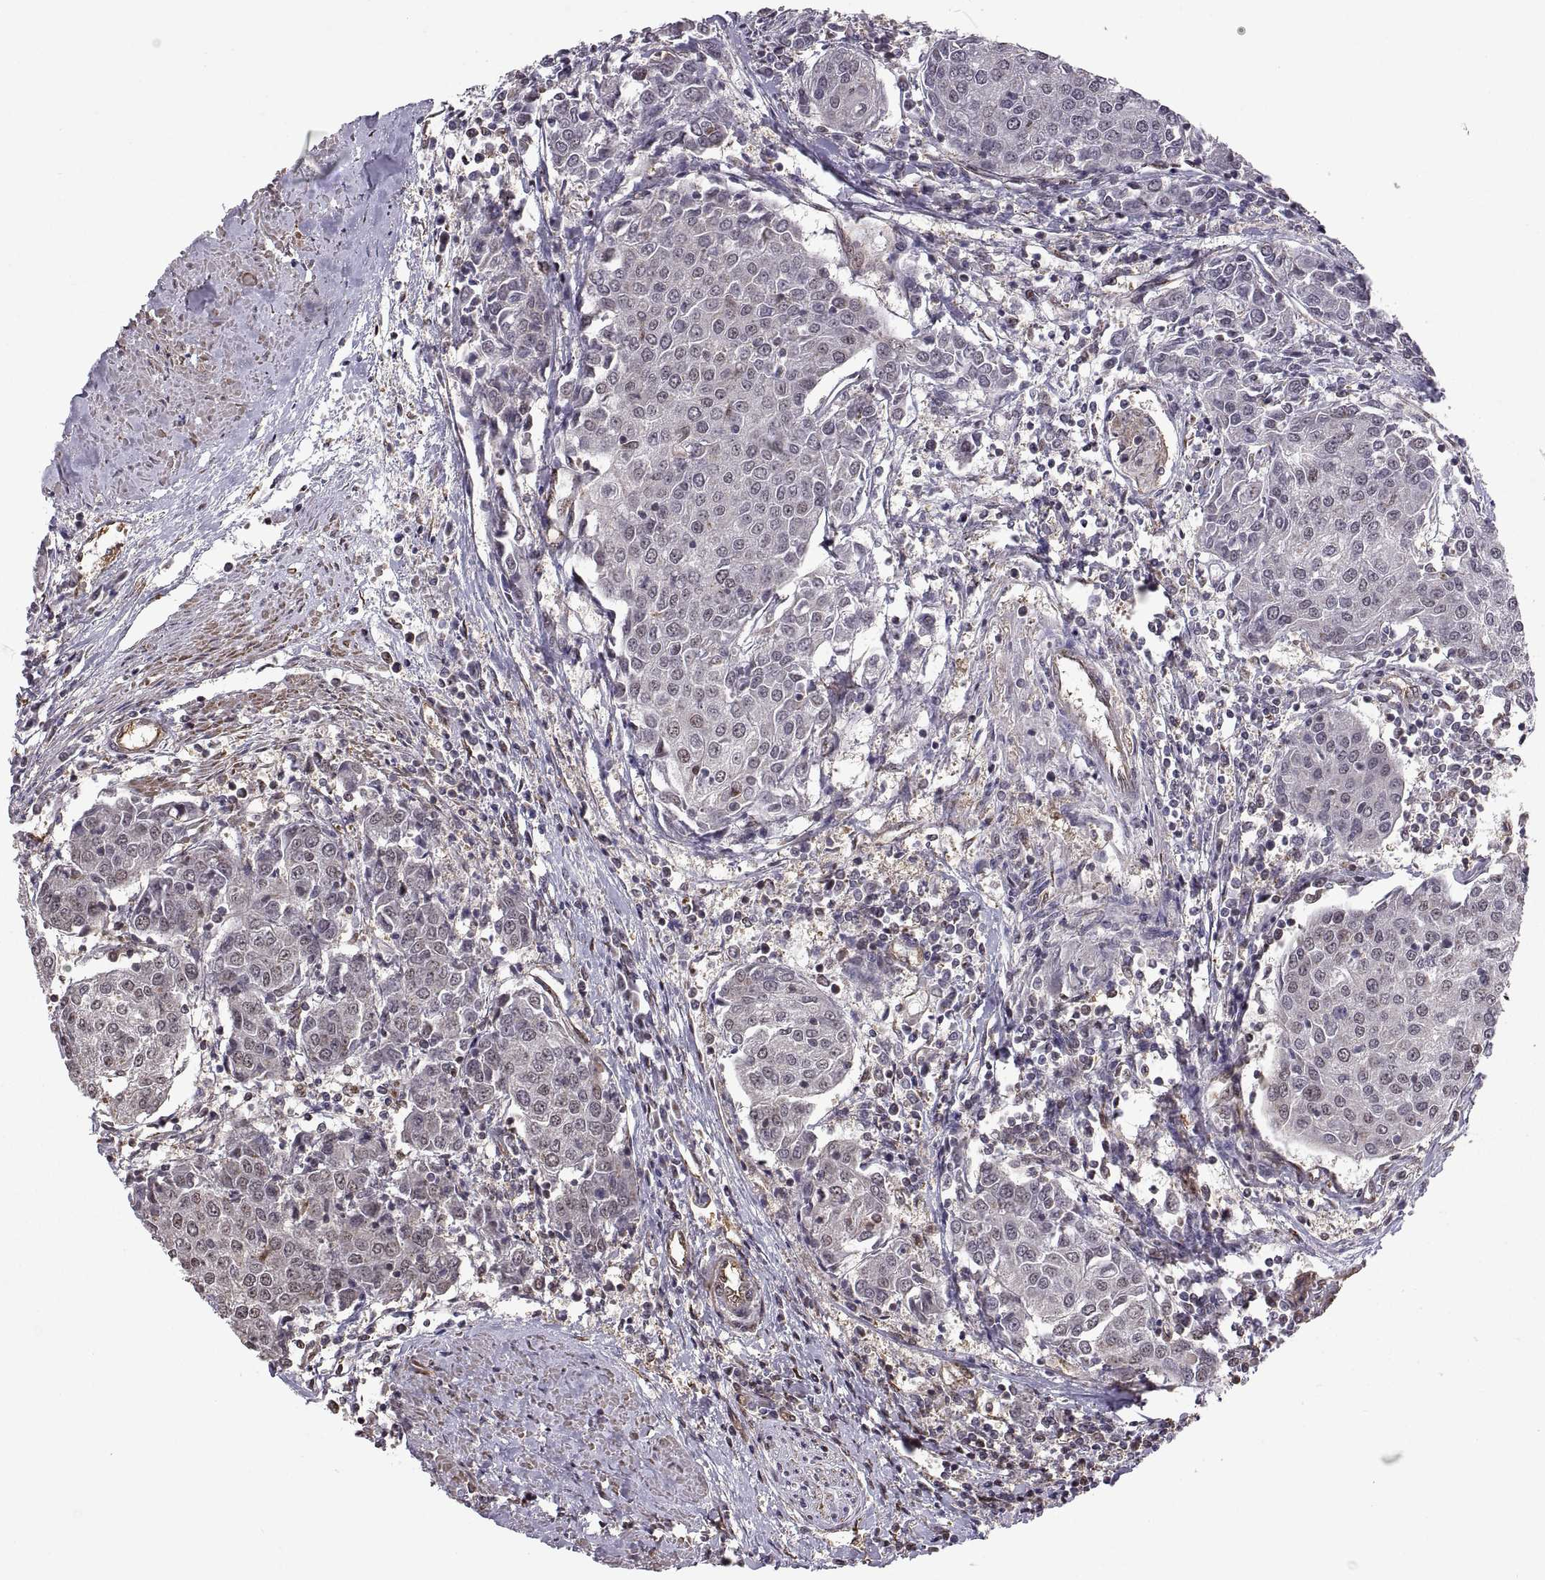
{"staining": {"intensity": "negative", "quantity": "none", "location": "none"}, "tissue": "urothelial cancer", "cell_type": "Tumor cells", "image_type": "cancer", "snomed": [{"axis": "morphology", "description": "Urothelial carcinoma, High grade"}, {"axis": "topography", "description": "Urinary bladder"}], "caption": "A high-resolution micrograph shows IHC staining of high-grade urothelial carcinoma, which reveals no significant expression in tumor cells.", "gene": "ARRB1", "patient": {"sex": "female", "age": 85}}